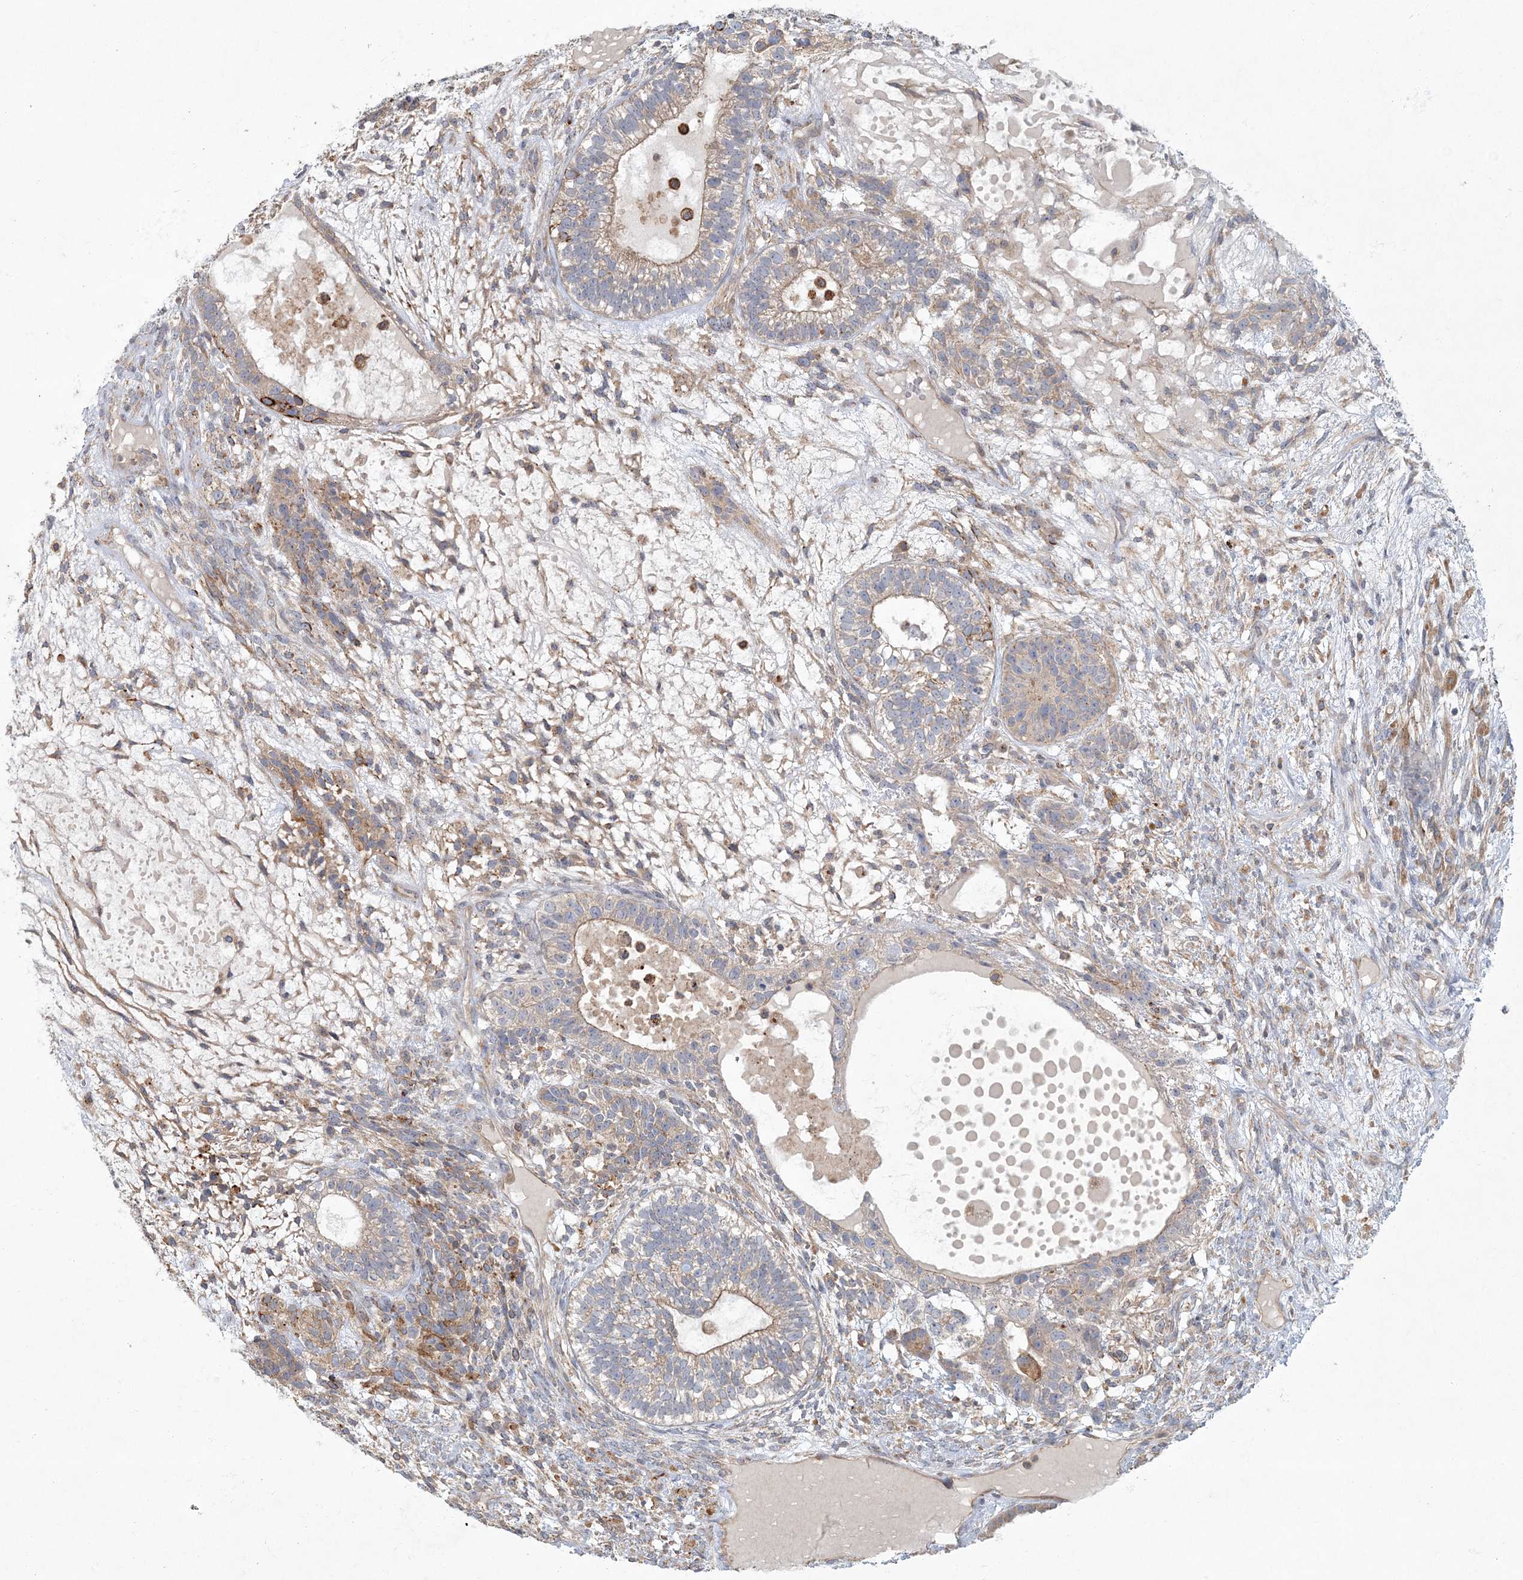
{"staining": {"intensity": "moderate", "quantity": "<25%", "location": "cytoplasmic/membranous"}, "tissue": "testis cancer", "cell_type": "Tumor cells", "image_type": "cancer", "snomed": [{"axis": "morphology", "description": "Seminoma, NOS"}, {"axis": "morphology", "description": "Carcinoma, Embryonal, NOS"}, {"axis": "topography", "description": "Testis"}], "caption": "This micrograph demonstrates immunohistochemistry staining of embryonal carcinoma (testis), with low moderate cytoplasmic/membranous staining in approximately <25% of tumor cells.", "gene": "ARHGEF38", "patient": {"sex": "male", "age": 28}}